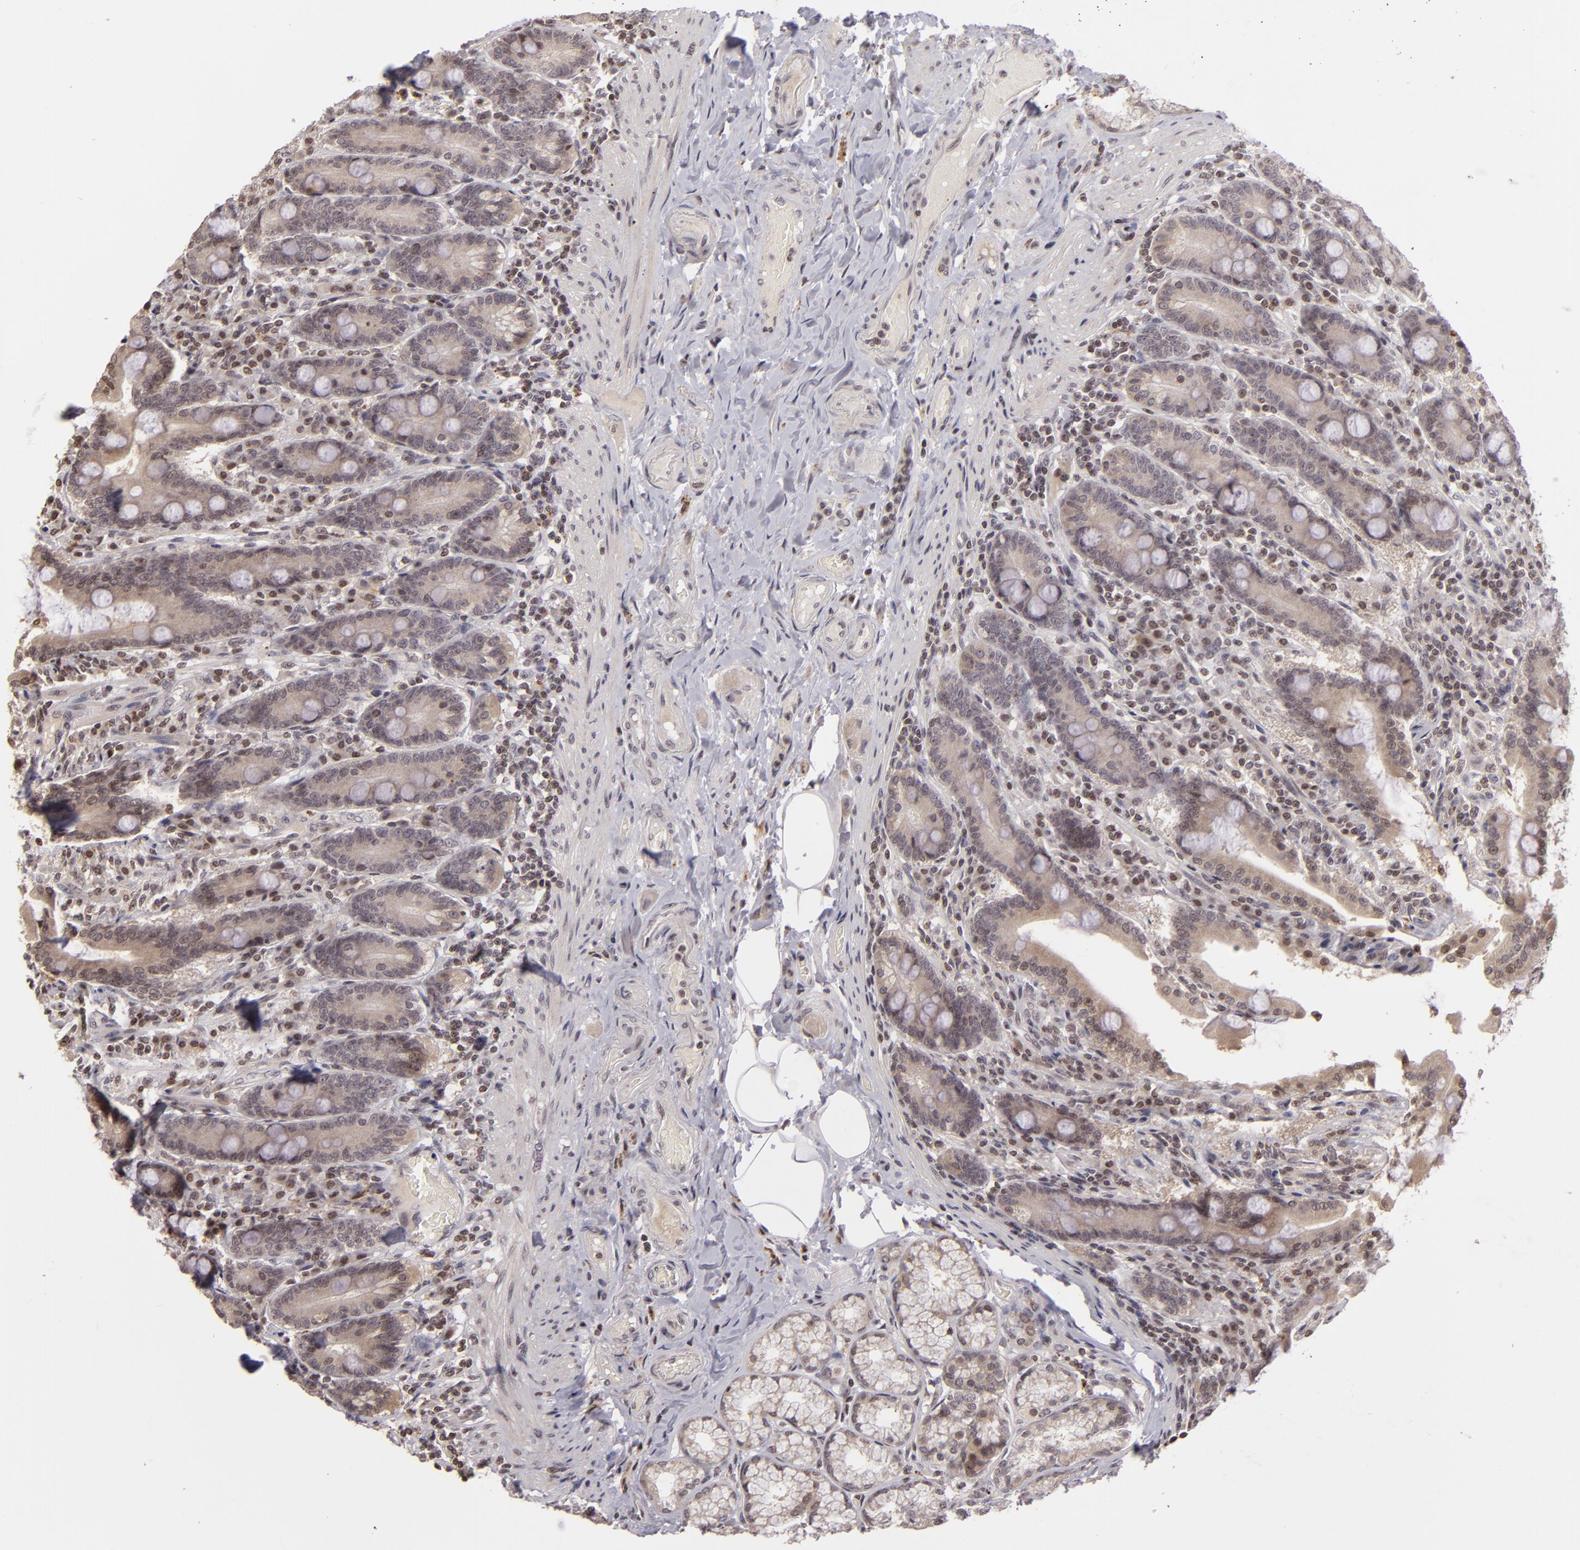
{"staining": {"intensity": "weak", "quantity": "<25%", "location": "cytoplasmic/membranous,nuclear"}, "tissue": "duodenum", "cell_type": "Glandular cells", "image_type": "normal", "snomed": [{"axis": "morphology", "description": "Normal tissue, NOS"}, {"axis": "topography", "description": "Duodenum"}], "caption": "This is an immunohistochemistry histopathology image of benign human duodenum. There is no expression in glandular cells.", "gene": "AKAP6", "patient": {"sex": "female", "age": 64}}